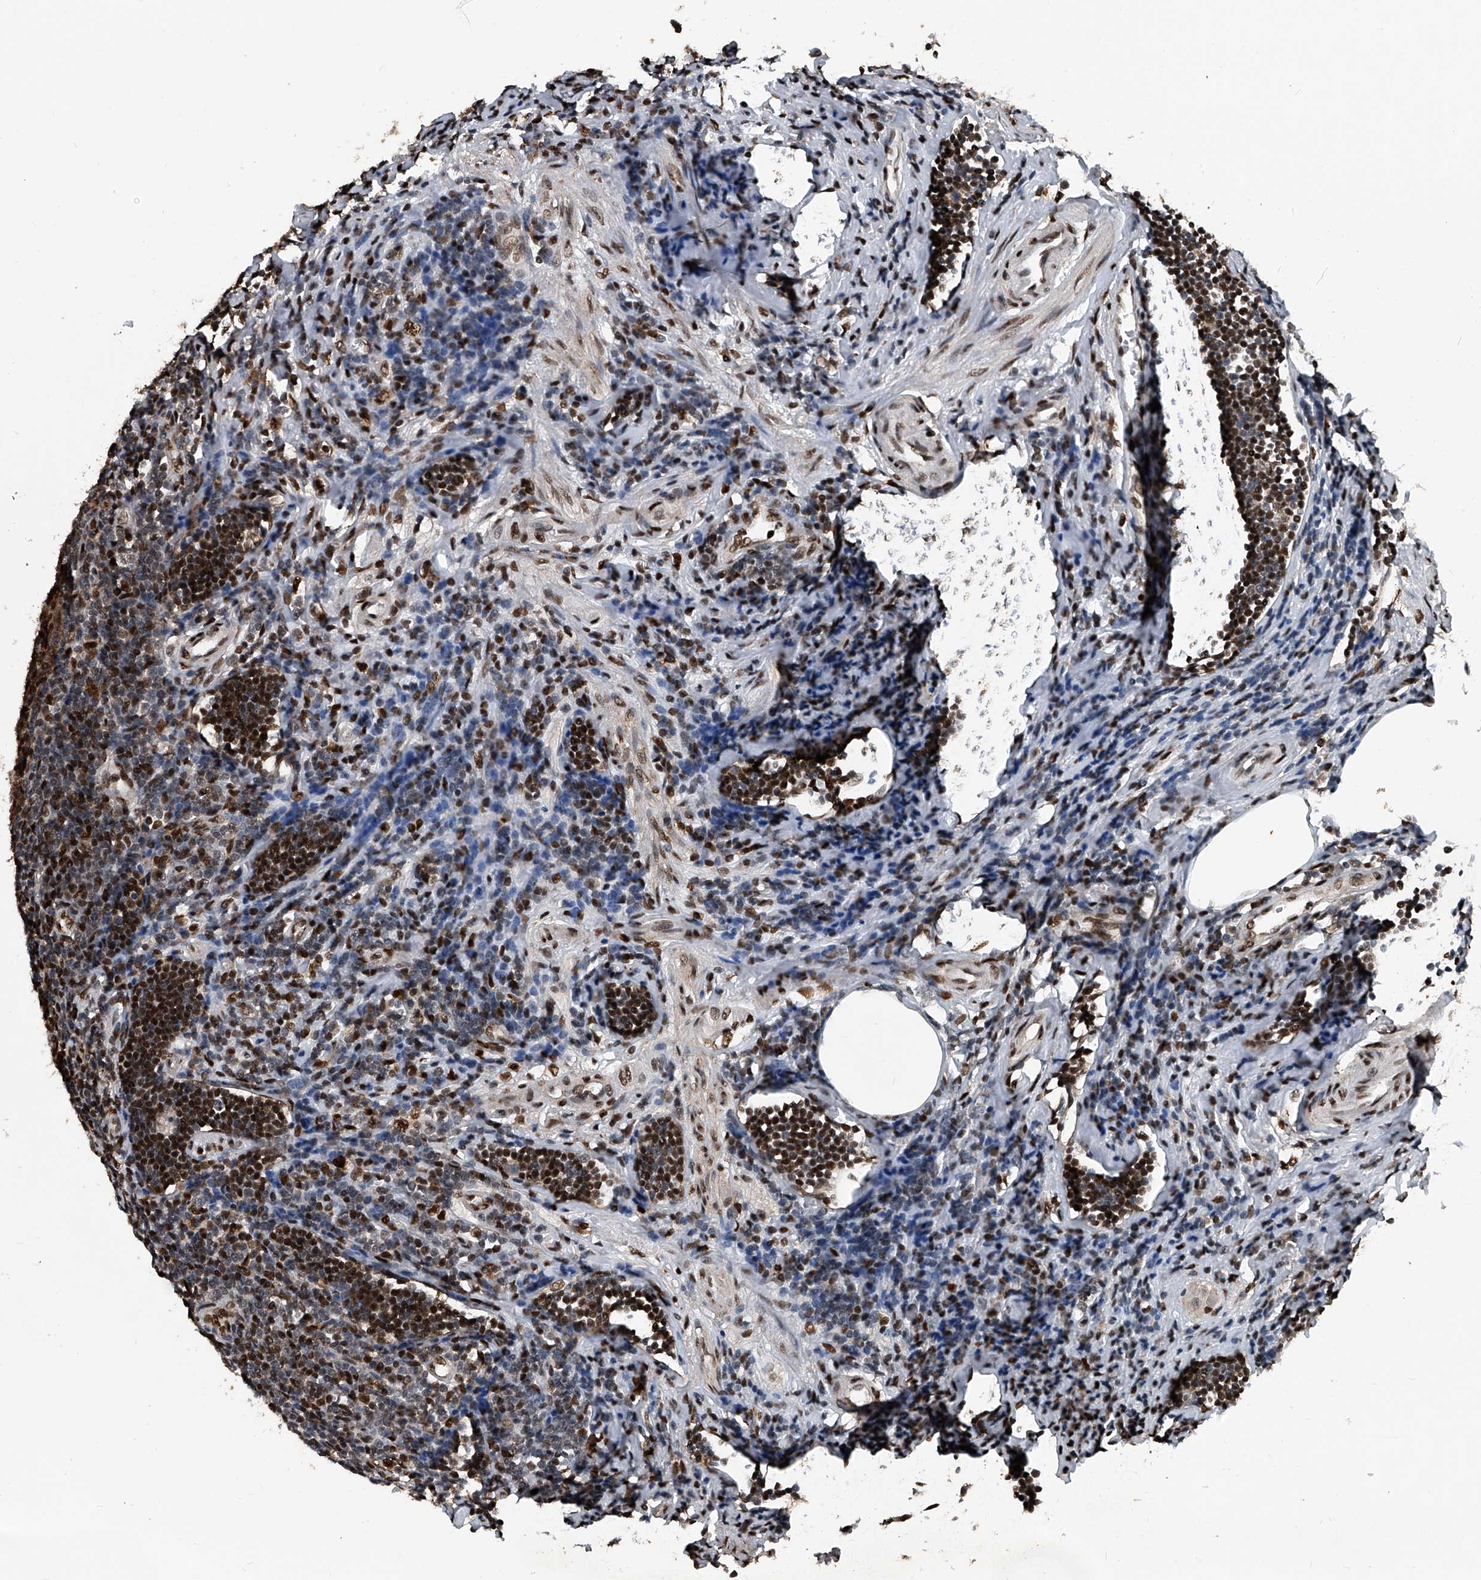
{"staining": {"intensity": "strong", "quantity": ">75%", "location": "nuclear"}, "tissue": "appendix", "cell_type": "Glandular cells", "image_type": "normal", "snomed": [{"axis": "morphology", "description": "Normal tissue, NOS"}, {"axis": "topography", "description": "Appendix"}], "caption": "Immunohistochemical staining of normal appendix reveals high levels of strong nuclear positivity in about >75% of glandular cells. (DAB = brown stain, brightfield microscopy at high magnification).", "gene": "FKBP5", "patient": {"sex": "female", "age": 54}}